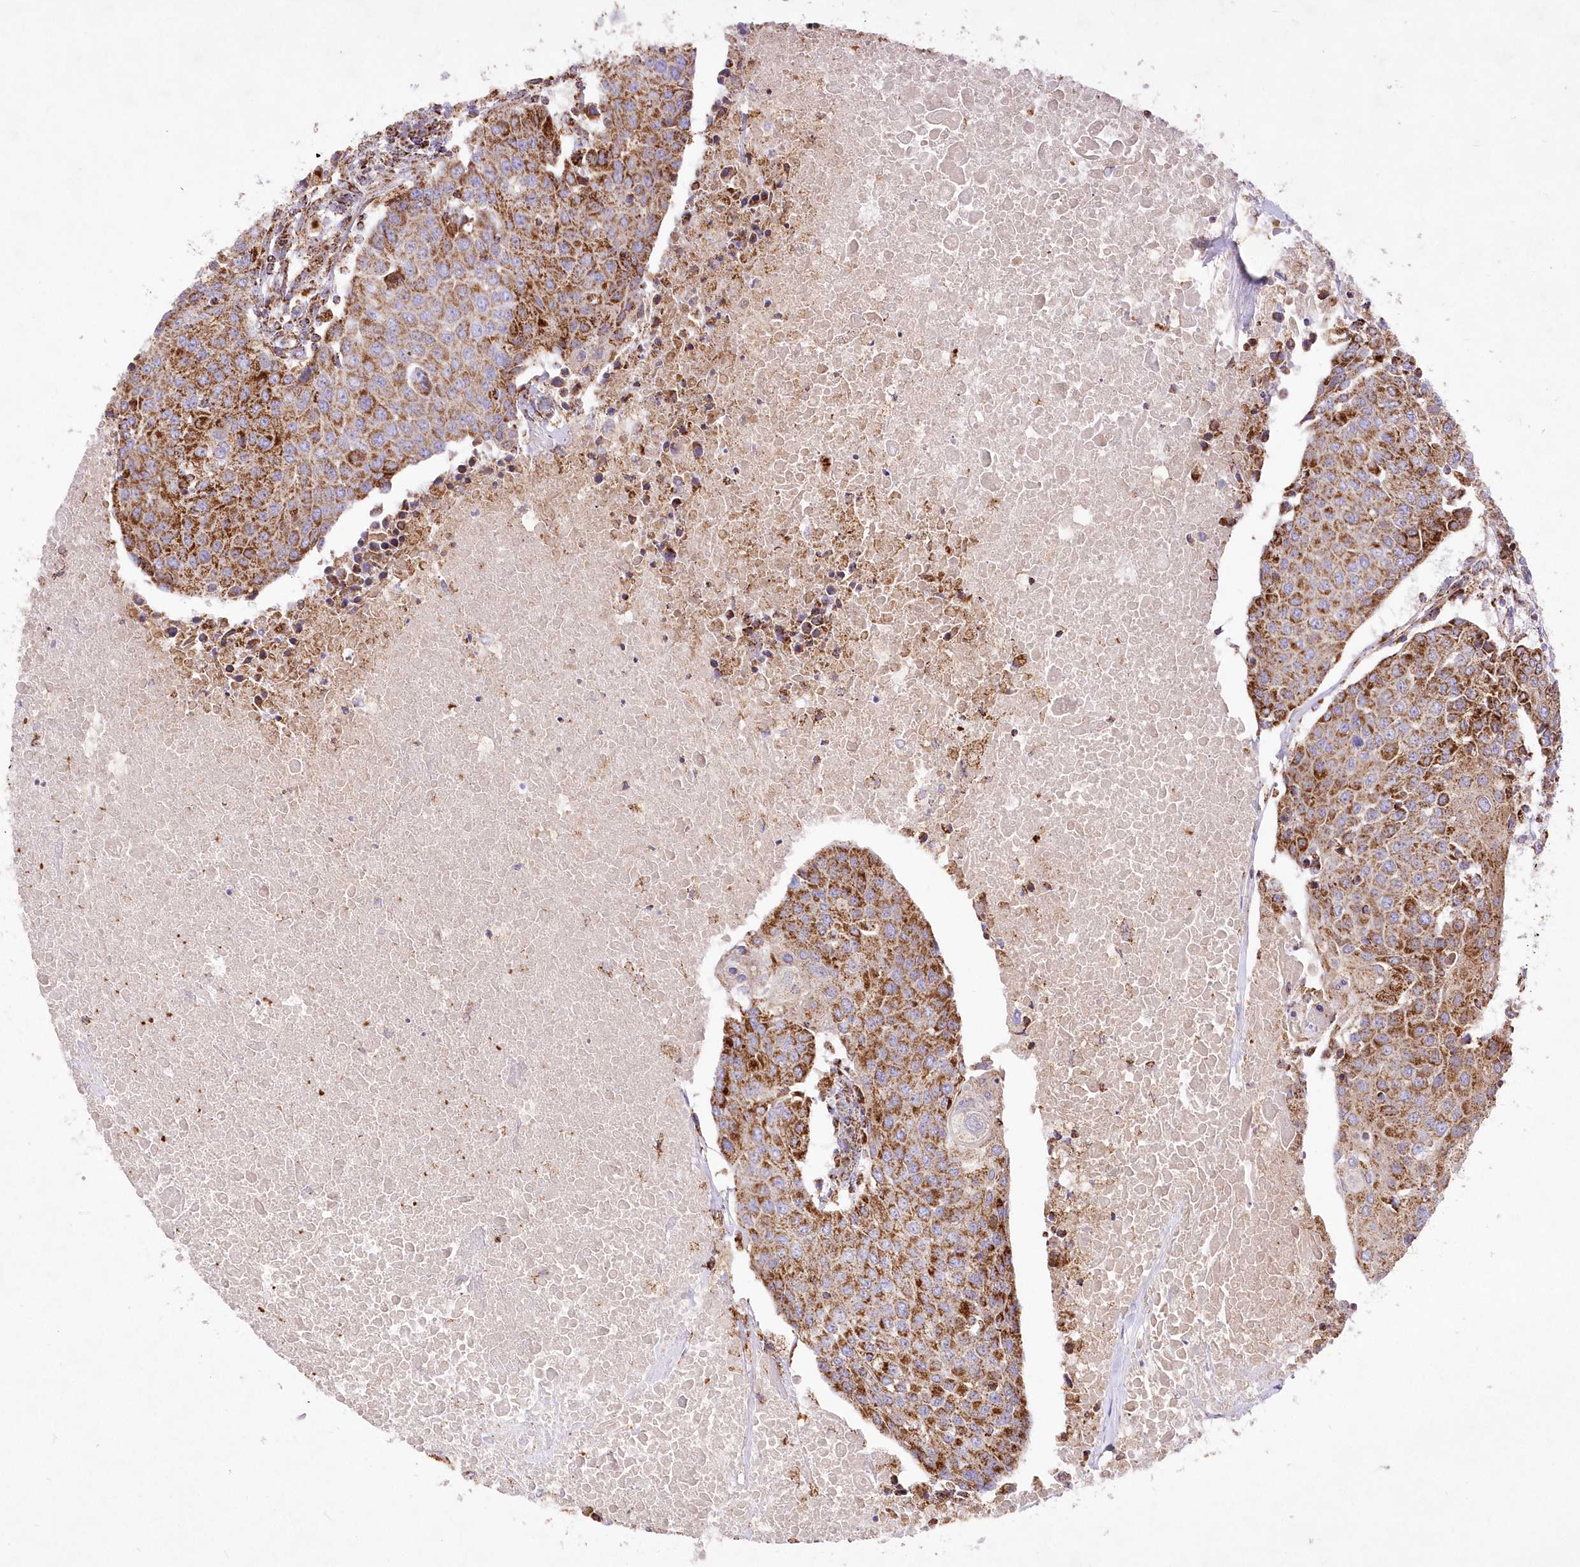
{"staining": {"intensity": "strong", "quantity": "25%-75%", "location": "cytoplasmic/membranous"}, "tissue": "urothelial cancer", "cell_type": "Tumor cells", "image_type": "cancer", "snomed": [{"axis": "morphology", "description": "Urothelial carcinoma, High grade"}, {"axis": "topography", "description": "Urinary bladder"}], "caption": "Urothelial cancer stained with a brown dye reveals strong cytoplasmic/membranous positive positivity in about 25%-75% of tumor cells.", "gene": "ASNSD1", "patient": {"sex": "female", "age": 85}}